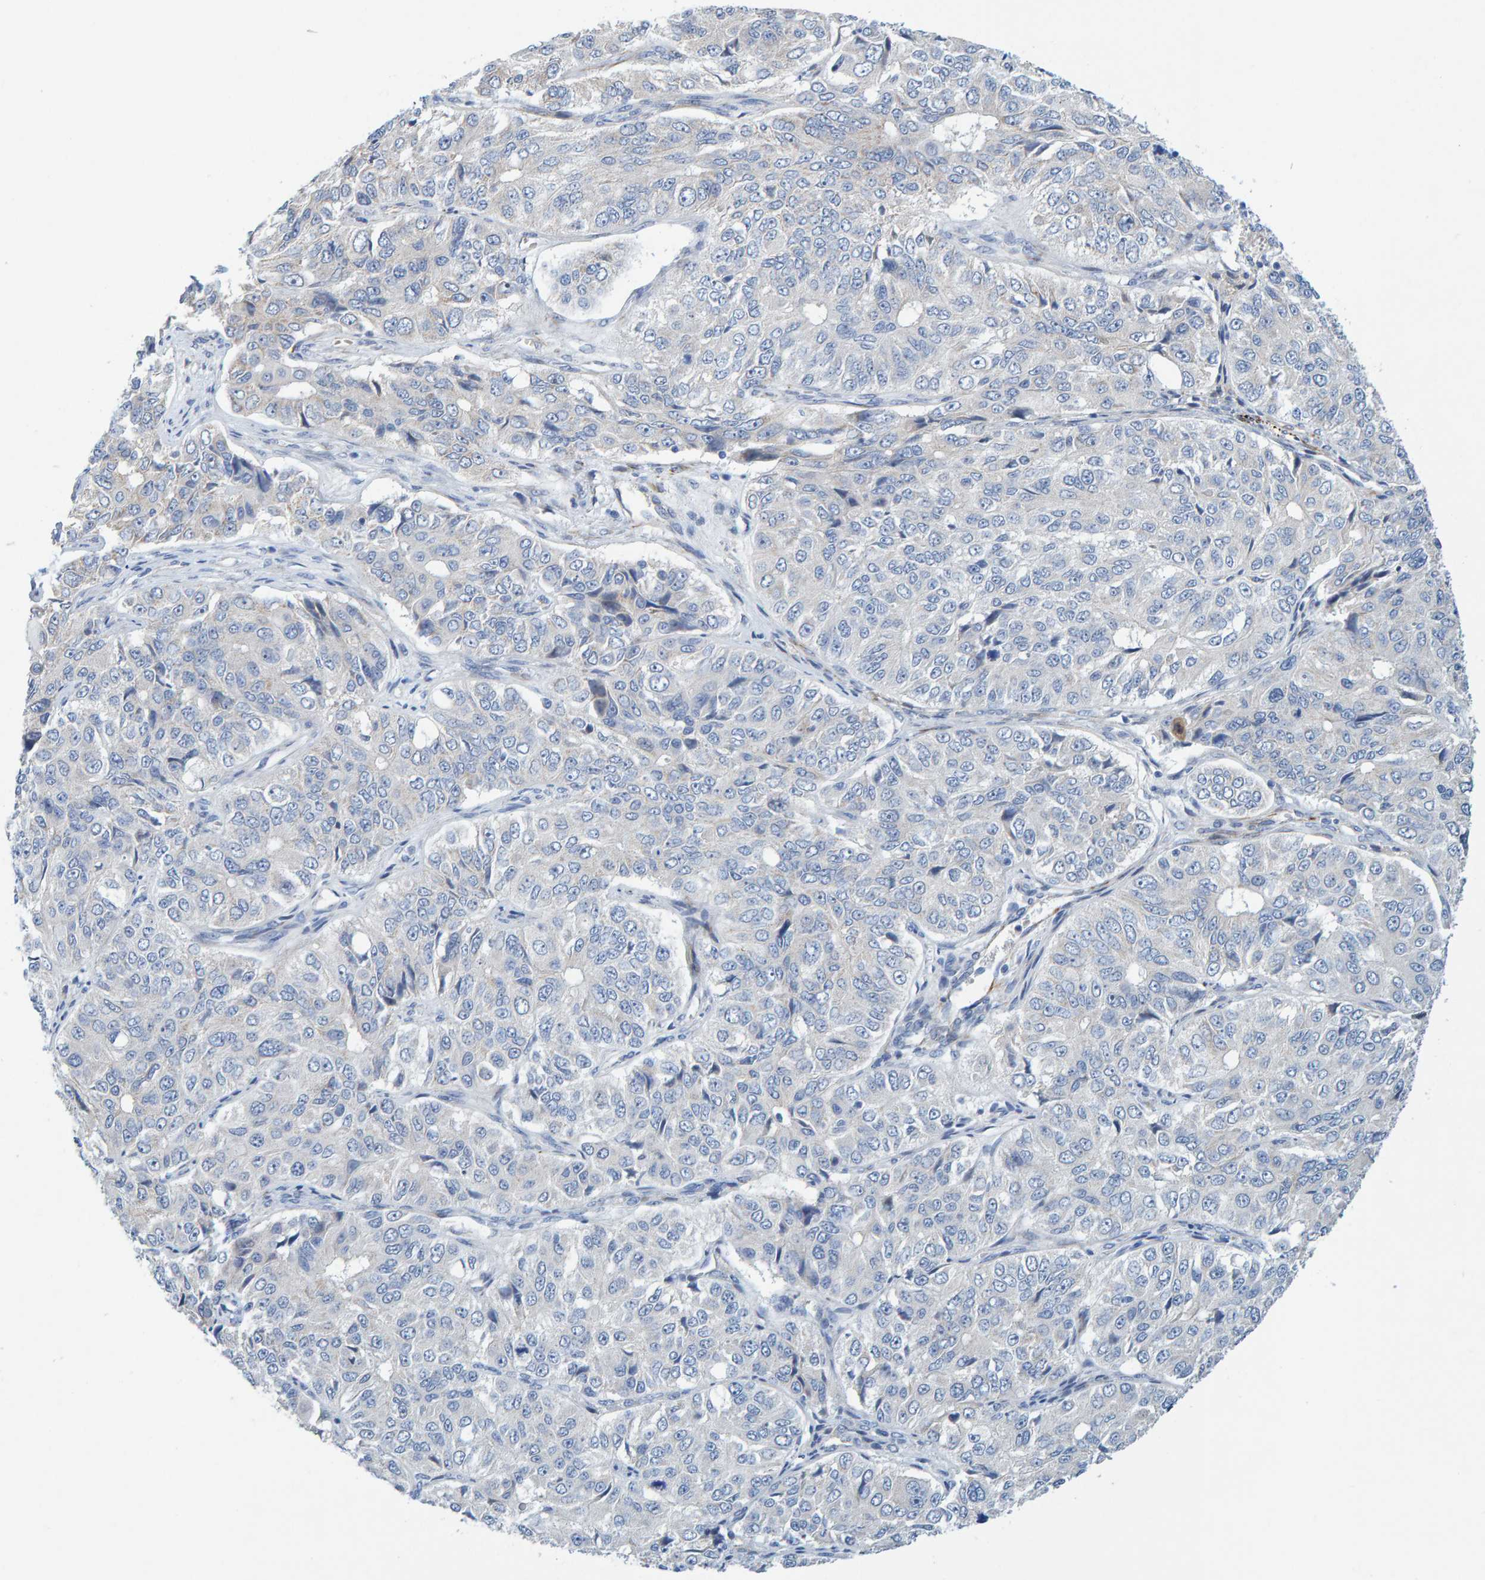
{"staining": {"intensity": "negative", "quantity": "none", "location": "none"}, "tissue": "ovarian cancer", "cell_type": "Tumor cells", "image_type": "cancer", "snomed": [{"axis": "morphology", "description": "Carcinoma, endometroid"}, {"axis": "topography", "description": "Ovary"}], "caption": "IHC of human ovarian cancer shows no staining in tumor cells. (DAB IHC visualized using brightfield microscopy, high magnification).", "gene": "POLG2", "patient": {"sex": "female", "age": 51}}